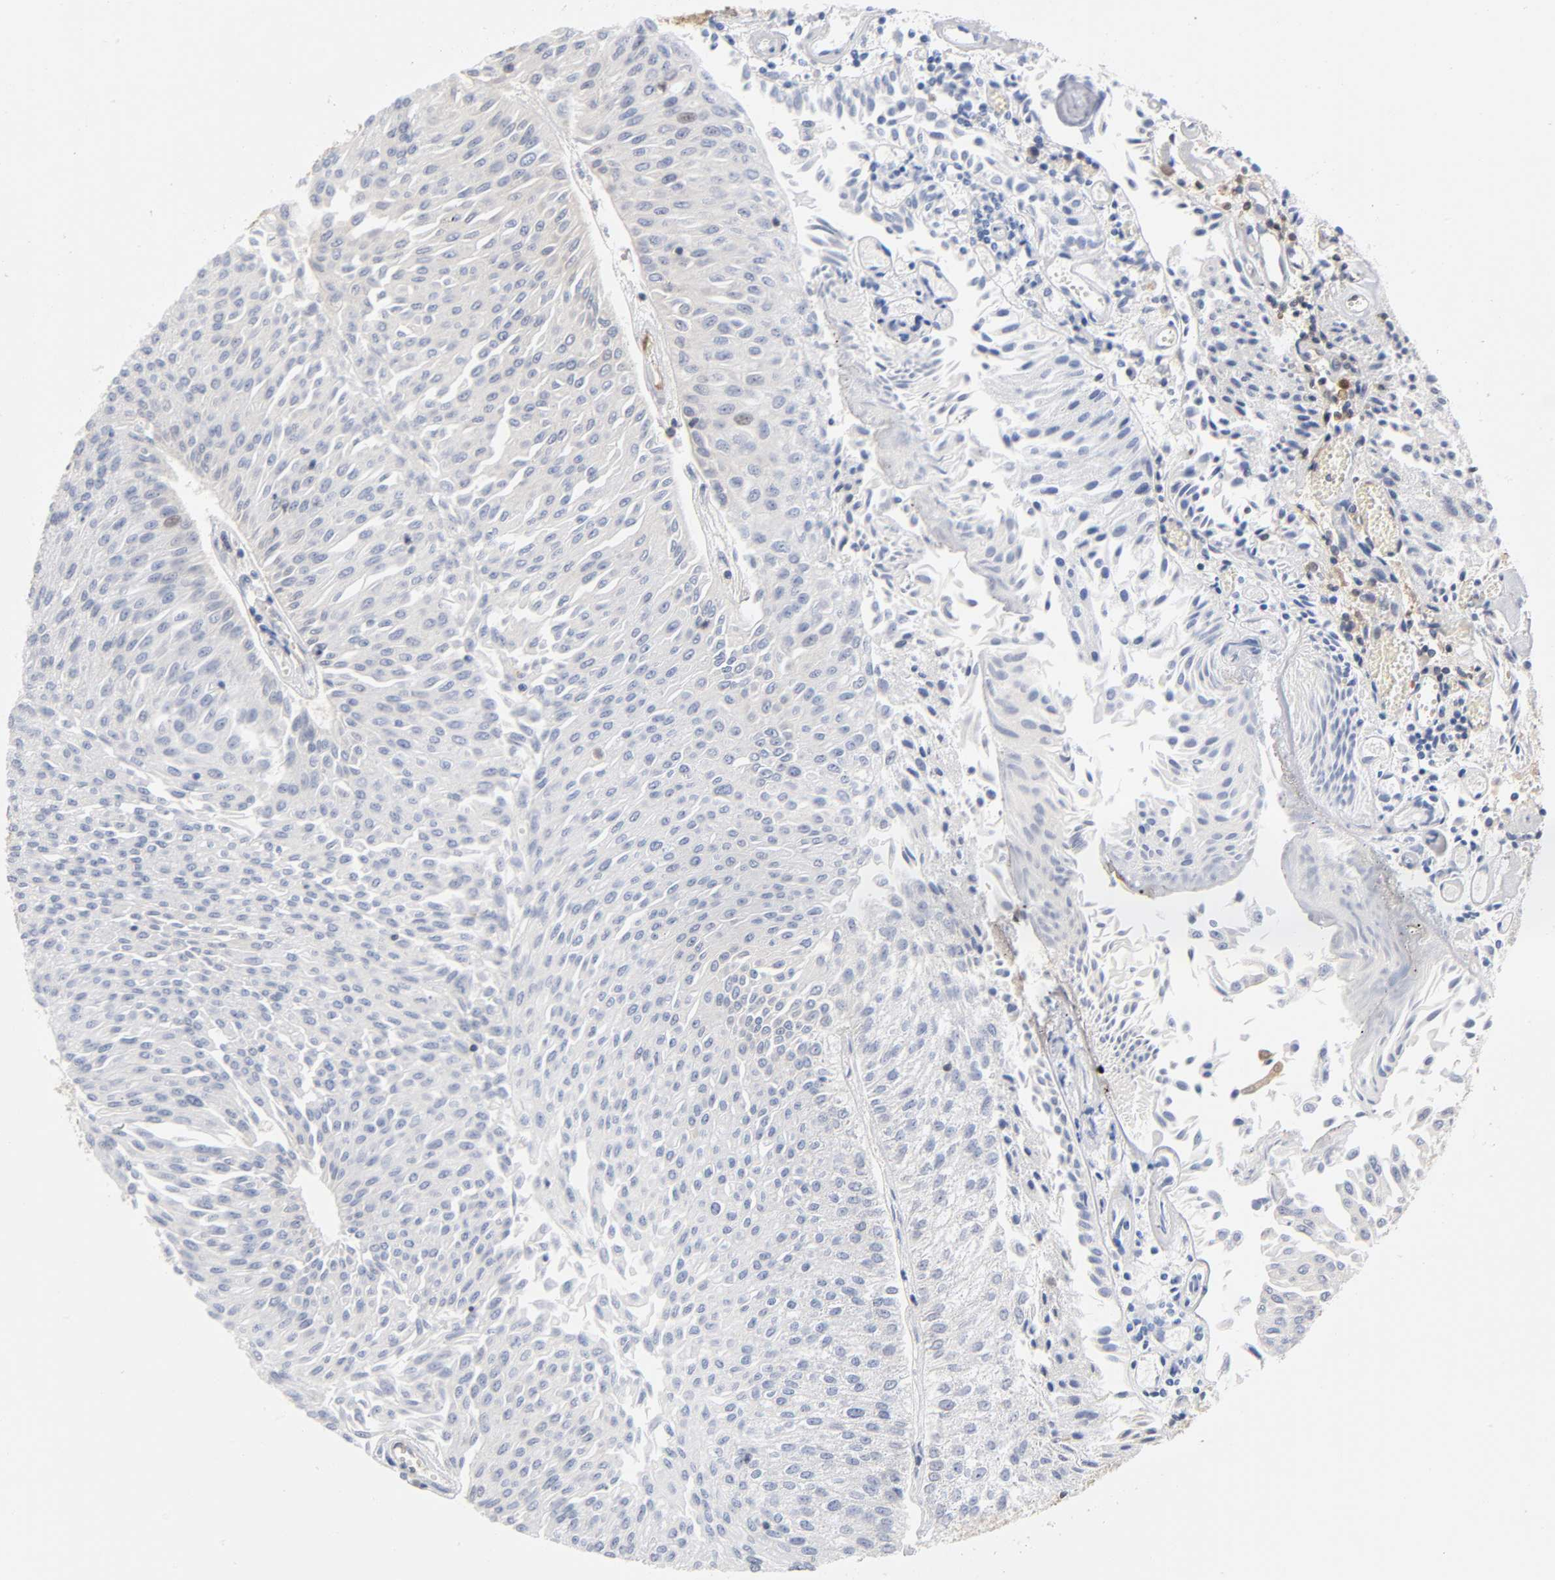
{"staining": {"intensity": "negative", "quantity": "none", "location": "none"}, "tissue": "urothelial cancer", "cell_type": "Tumor cells", "image_type": "cancer", "snomed": [{"axis": "morphology", "description": "Urothelial carcinoma, Low grade"}, {"axis": "topography", "description": "Urinary bladder"}], "caption": "Tumor cells show no significant expression in urothelial cancer.", "gene": "DFFB", "patient": {"sex": "male", "age": 86}}